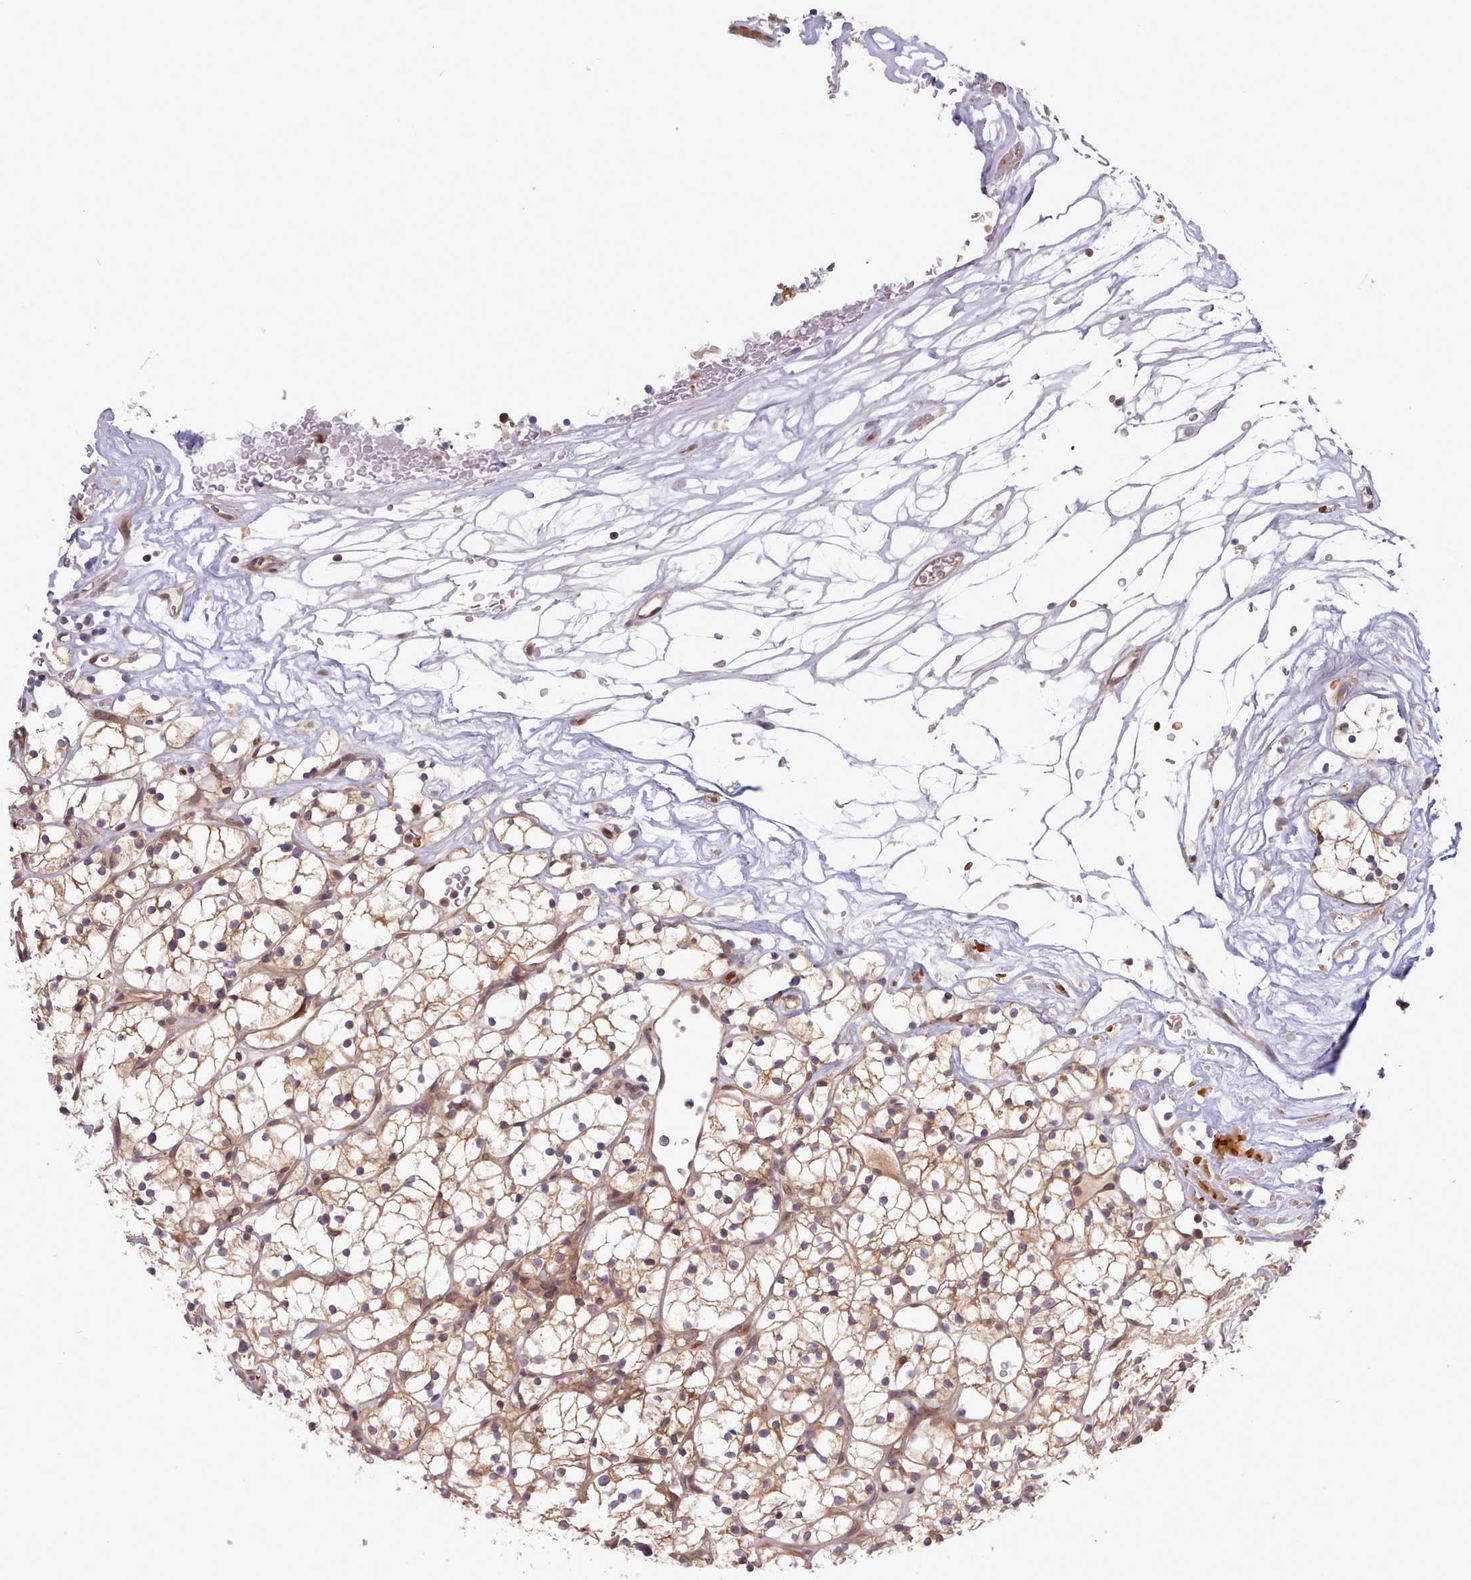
{"staining": {"intensity": "moderate", "quantity": ">75%", "location": "cytoplasmic/membranous"}, "tissue": "renal cancer", "cell_type": "Tumor cells", "image_type": "cancer", "snomed": [{"axis": "morphology", "description": "Adenocarcinoma, NOS"}, {"axis": "topography", "description": "Kidney"}], "caption": "A brown stain labels moderate cytoplasmic/membranous staining of a protein in human renal adenocarcinoma tumor cells. (Stains: DAB (3,3'-diaminobenzidine) in brown, nuclei in blue, Microscopy: brightfield microscopy at high magnification).", "gene": "UBE2G1", "patient": {"sex": "female", "age": 64}}